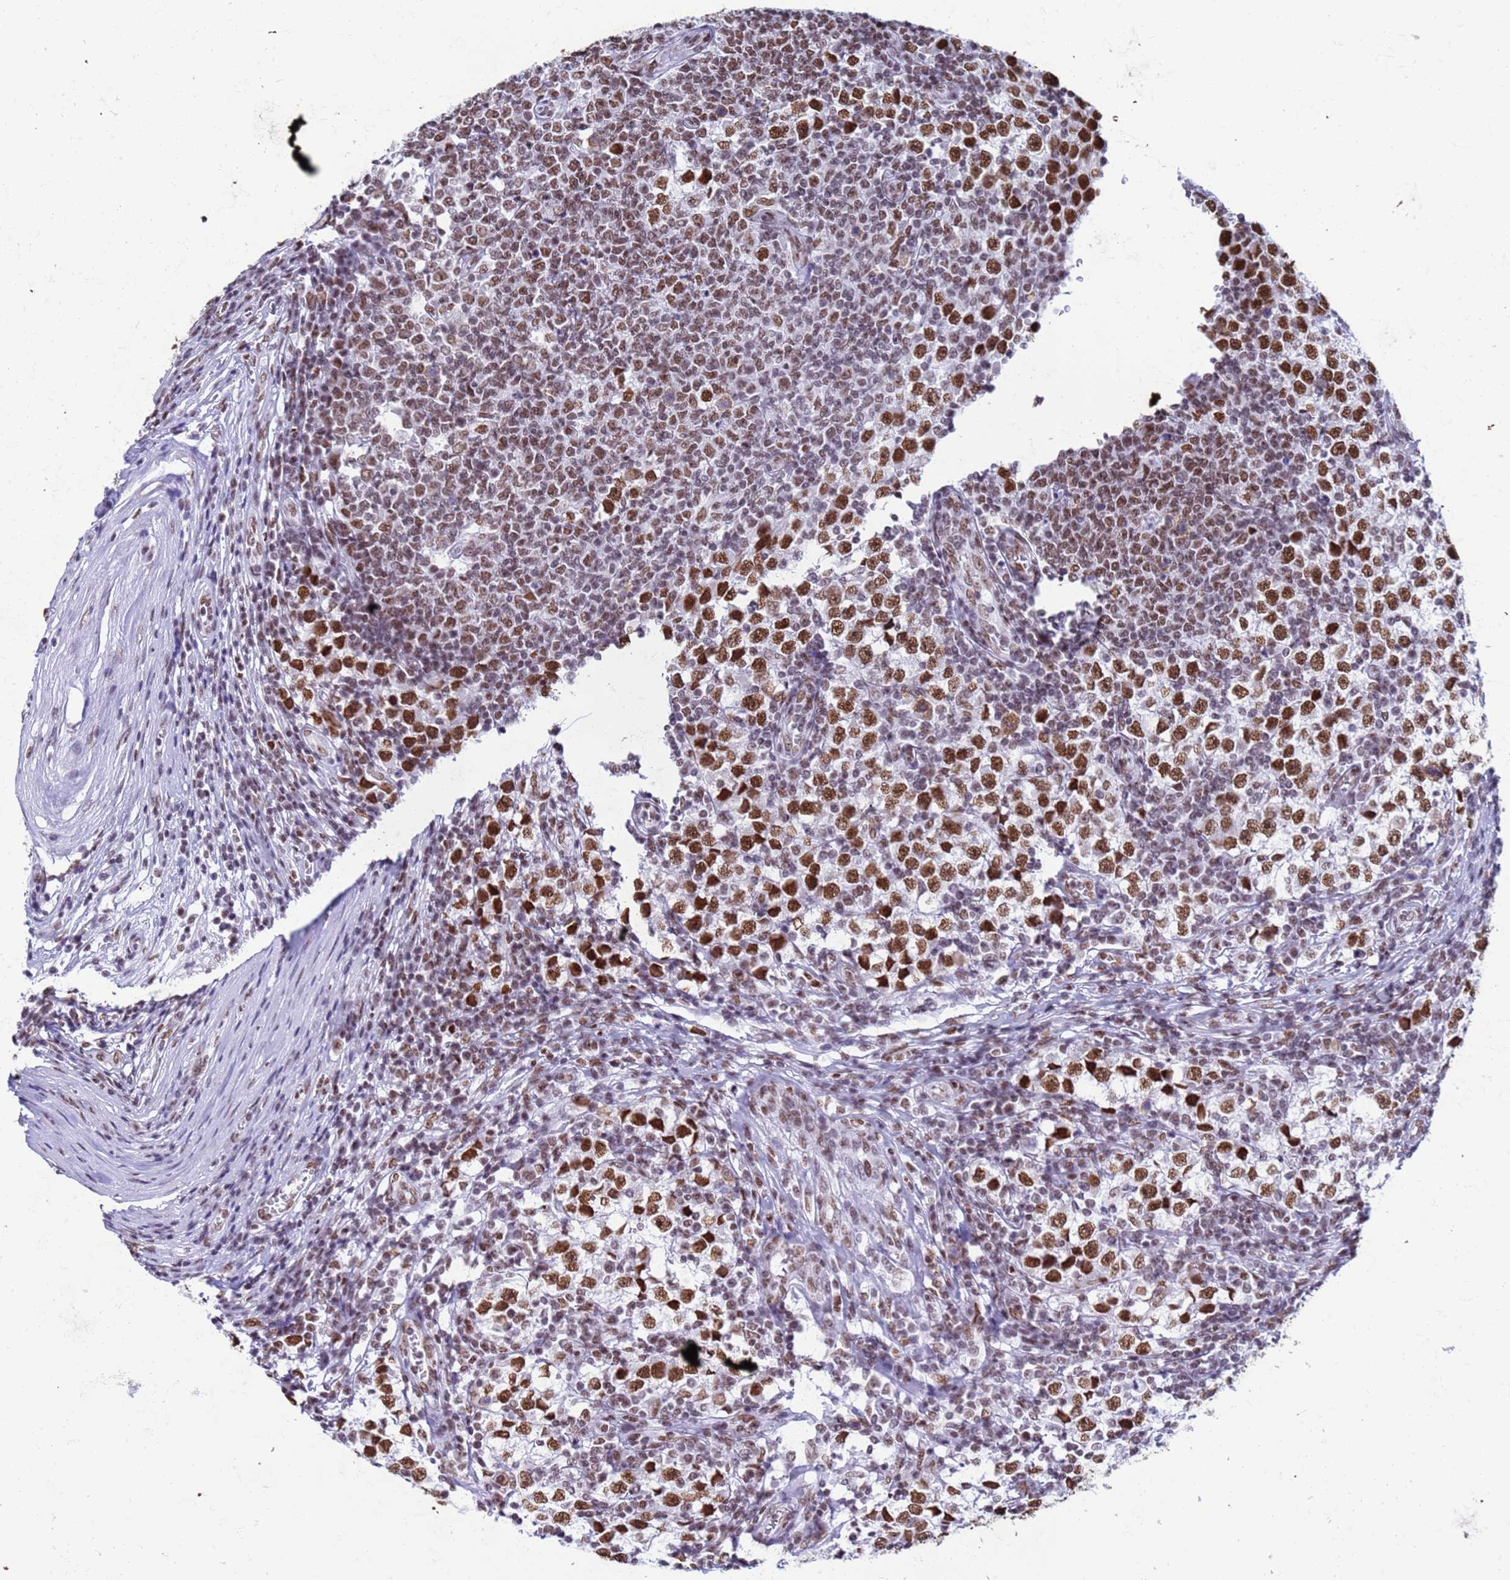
{"staining": {"intensity": "strong", "quantity": ">75%", "location": "nuclear"}, "tissue": "testis cancer", "cell_type": "Tumor cells", "image_type": "cancer", "snomed": [{"axis": "morphology", "description": "Seminoma, NOS"}, {"axis": "topography", "description": "Testis"}], "caption": "Tumor cells reveal high levels of strong nuclear staining in about >75% of cells in testis seminoma.", "gene": "FAM170B", "patient": {"sex": "male", "age": 65}}